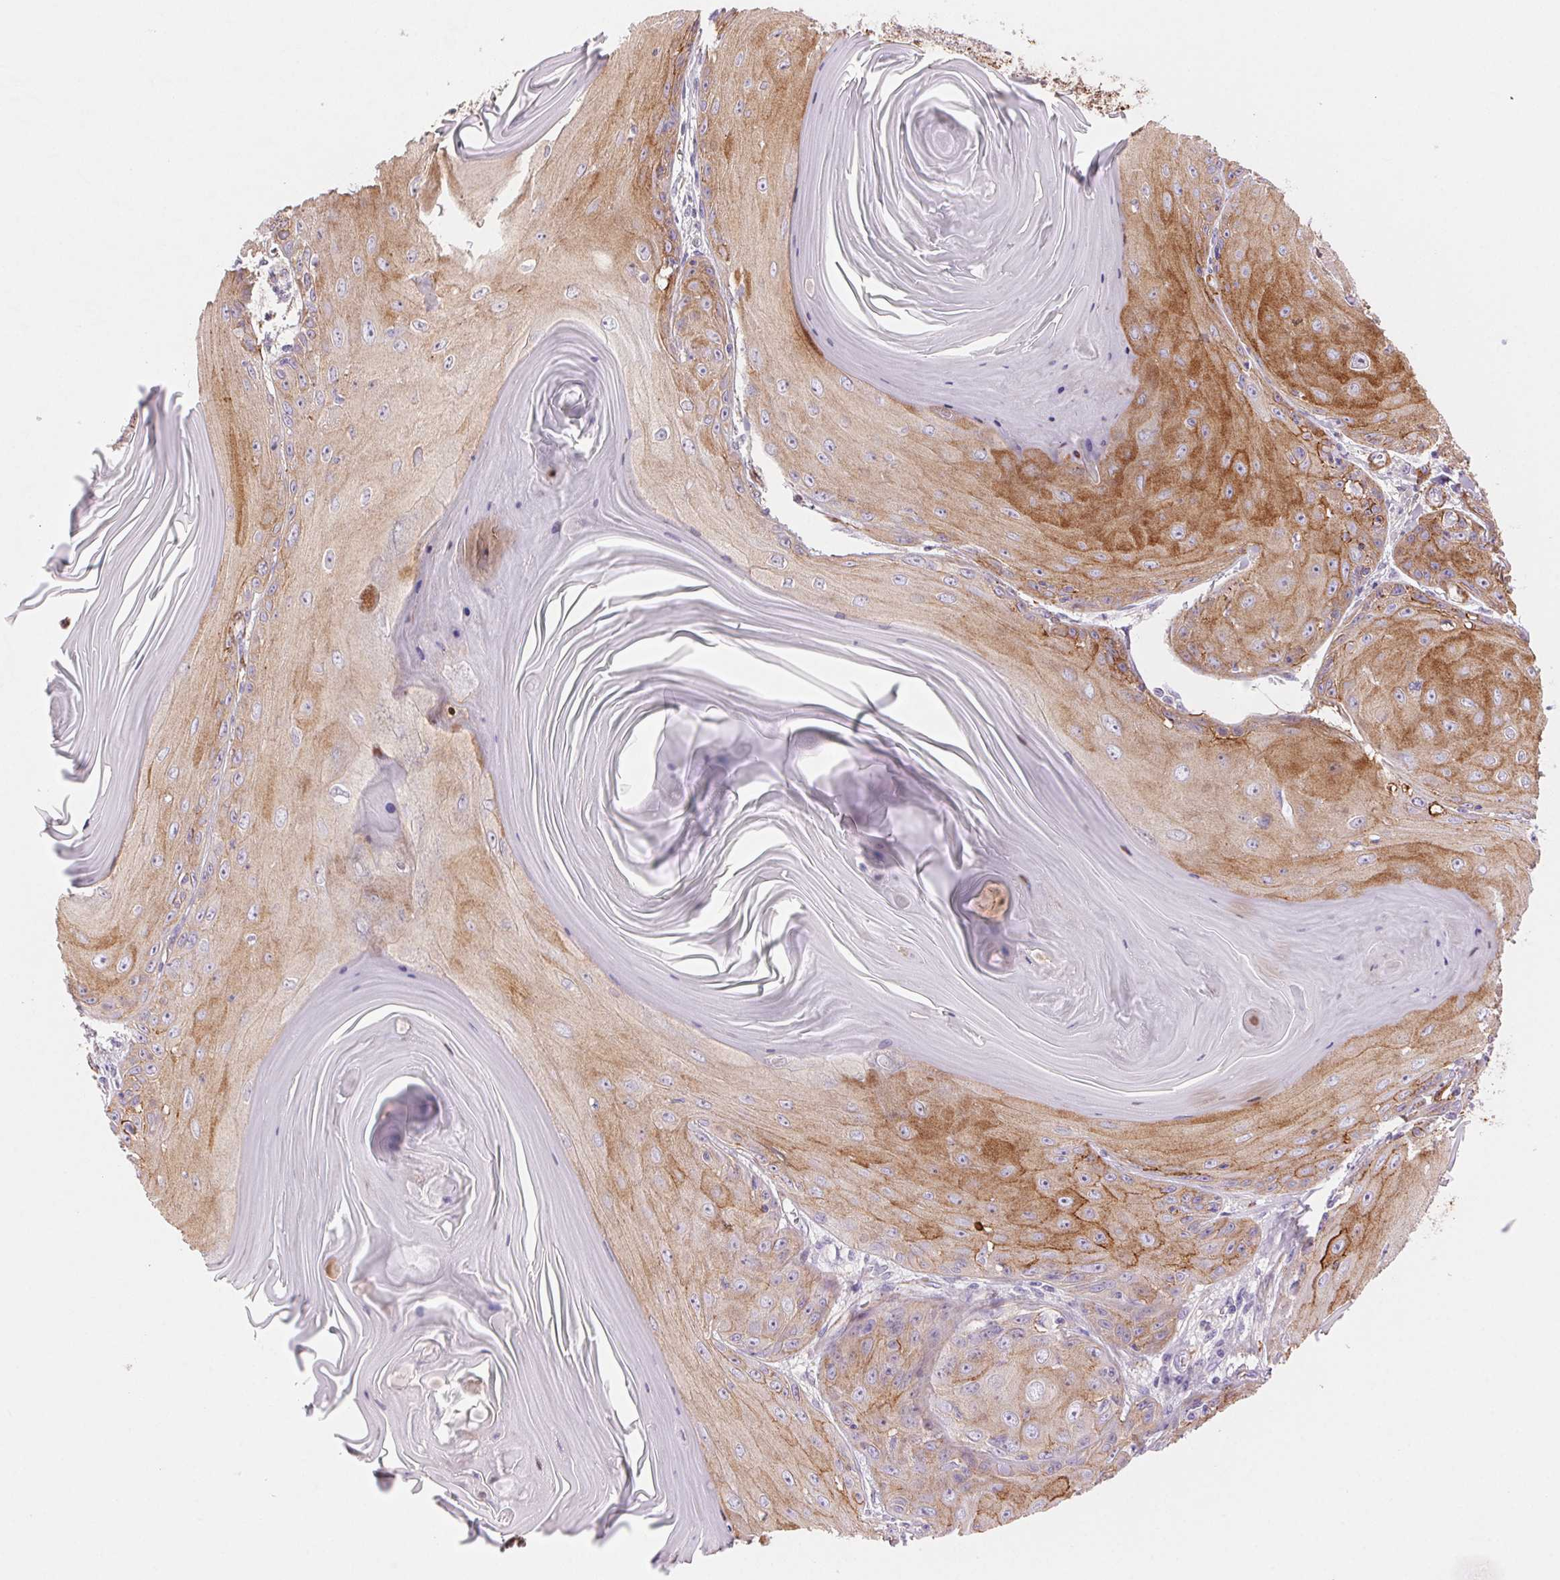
{"staining": {"intensity": "strong", "quantity": ">75%", "location": "cytoplasmic/membranous"}, "tissue": "skin cancer", "cell_type": "Tumor cells", "image_type": "cancer", "snomed": [{"axis": "morphology", "description": "Squamous cell carcinoma, NOS"}, {"axis": "topography", "description": "Skin"}, {"axis": "topography", "description": "Vulva"}], "caption": "Strong cytoplasmic/membranous staining for a protein is seen in approximately >75% of tumor cells of skin cancer (squamous cell carcinoma) using immunohistochemistry.", "gene": "GPX8", "patient": {"sex": "female", "age": 85}}